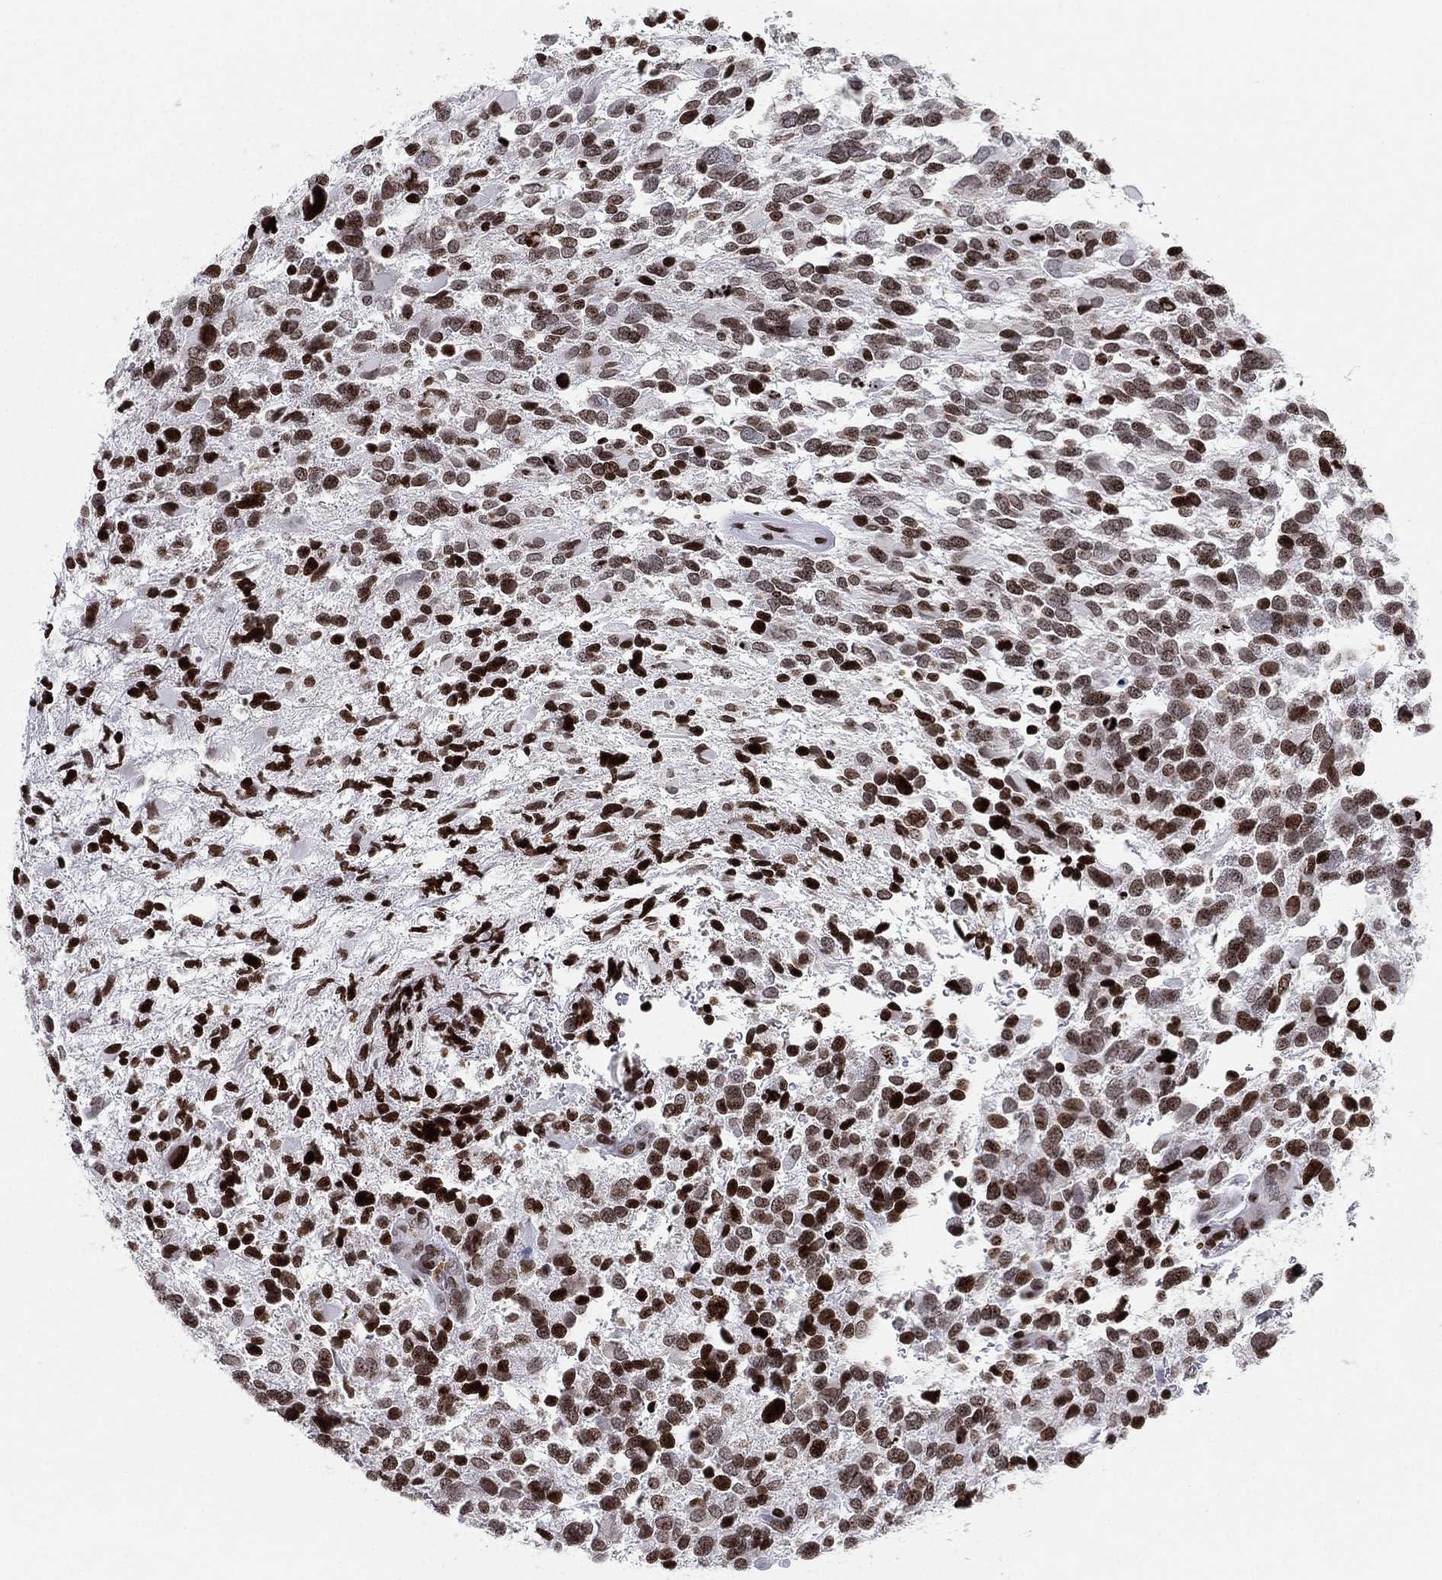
{"staining": {"intensity": "strong", "quantity": "25%-75%", "location": "nuclear"}, "tissue": "glioma", "cell_type": "Tumor cells", "image_type": "cancer", "snomed": [{"axis": "morphology", "description": "Glioma, malignant, Low grade"}, {"axis": "topography", "description": "Brain"}], "caption": "Protein staining of malignant low-grade glioma tissue demonstrates strong nuclear staining in approximately 25%-75% of tumor cells.", "gene": "MFSD14A", "patient": {"sex": "female", "age": 32}}